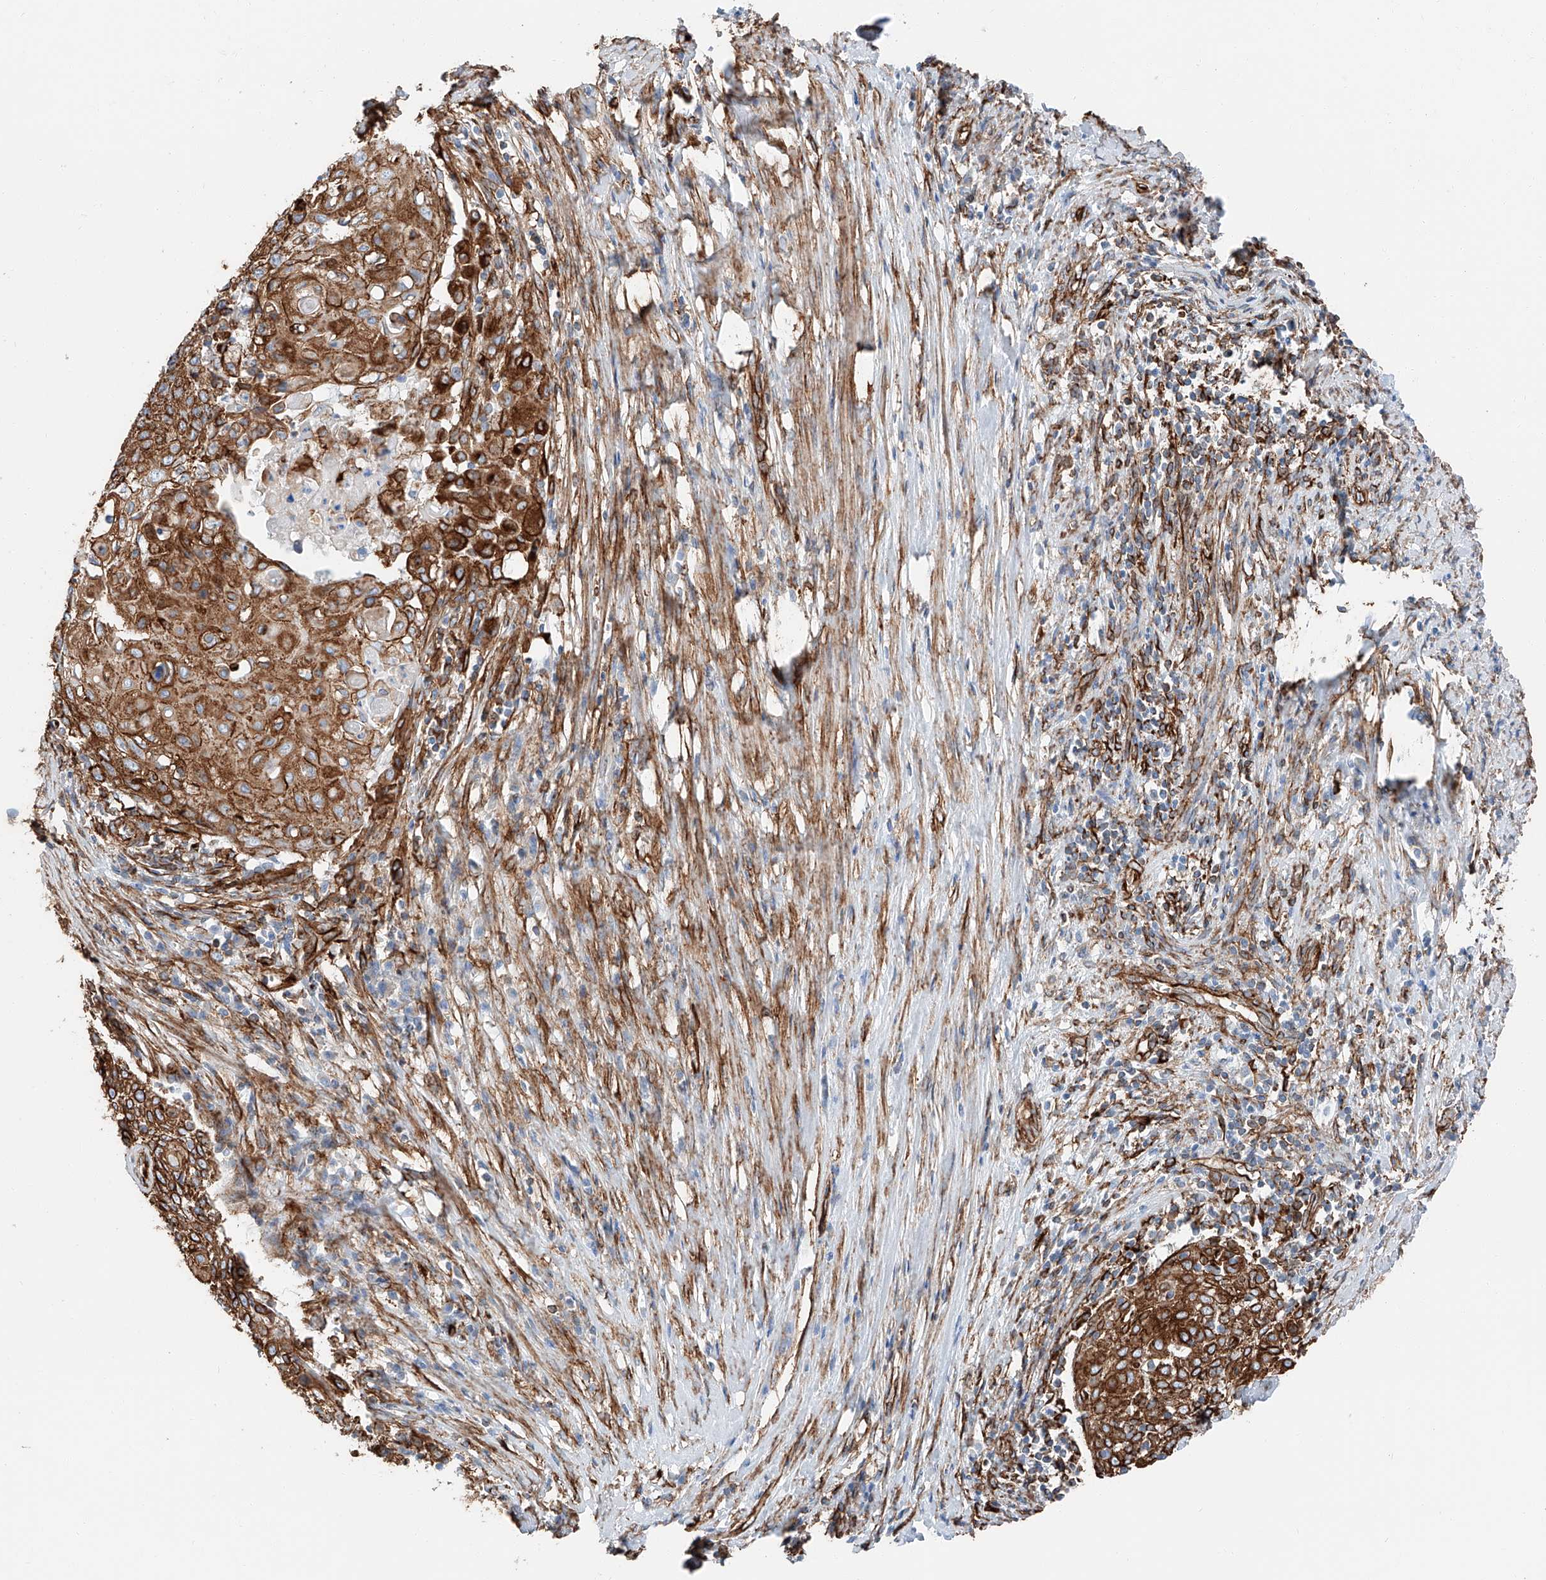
{"staining": {"intensity": "strong", "quantity": ">75%", "location": "cytoplasmic/membranous"}, "tissue": "cervical cancer", "cell_type": "Tumor cells", "image_type": "cancer", "snomed": [{"axis": "morphology", "description": "Squamous cell carcinoma, NOS"}, {"axis": "topography", "description": "Cervix"}], "caption": "This photomicrograph displays immunohistochemistry (IHC) staining of squamous cell carcinoma (cervical), with high strong cytoplasmic/membranous expression in about >75% of tumor cells.", "gene": "ZNF804A", "patient": {"sex": "female", "age": 39}}